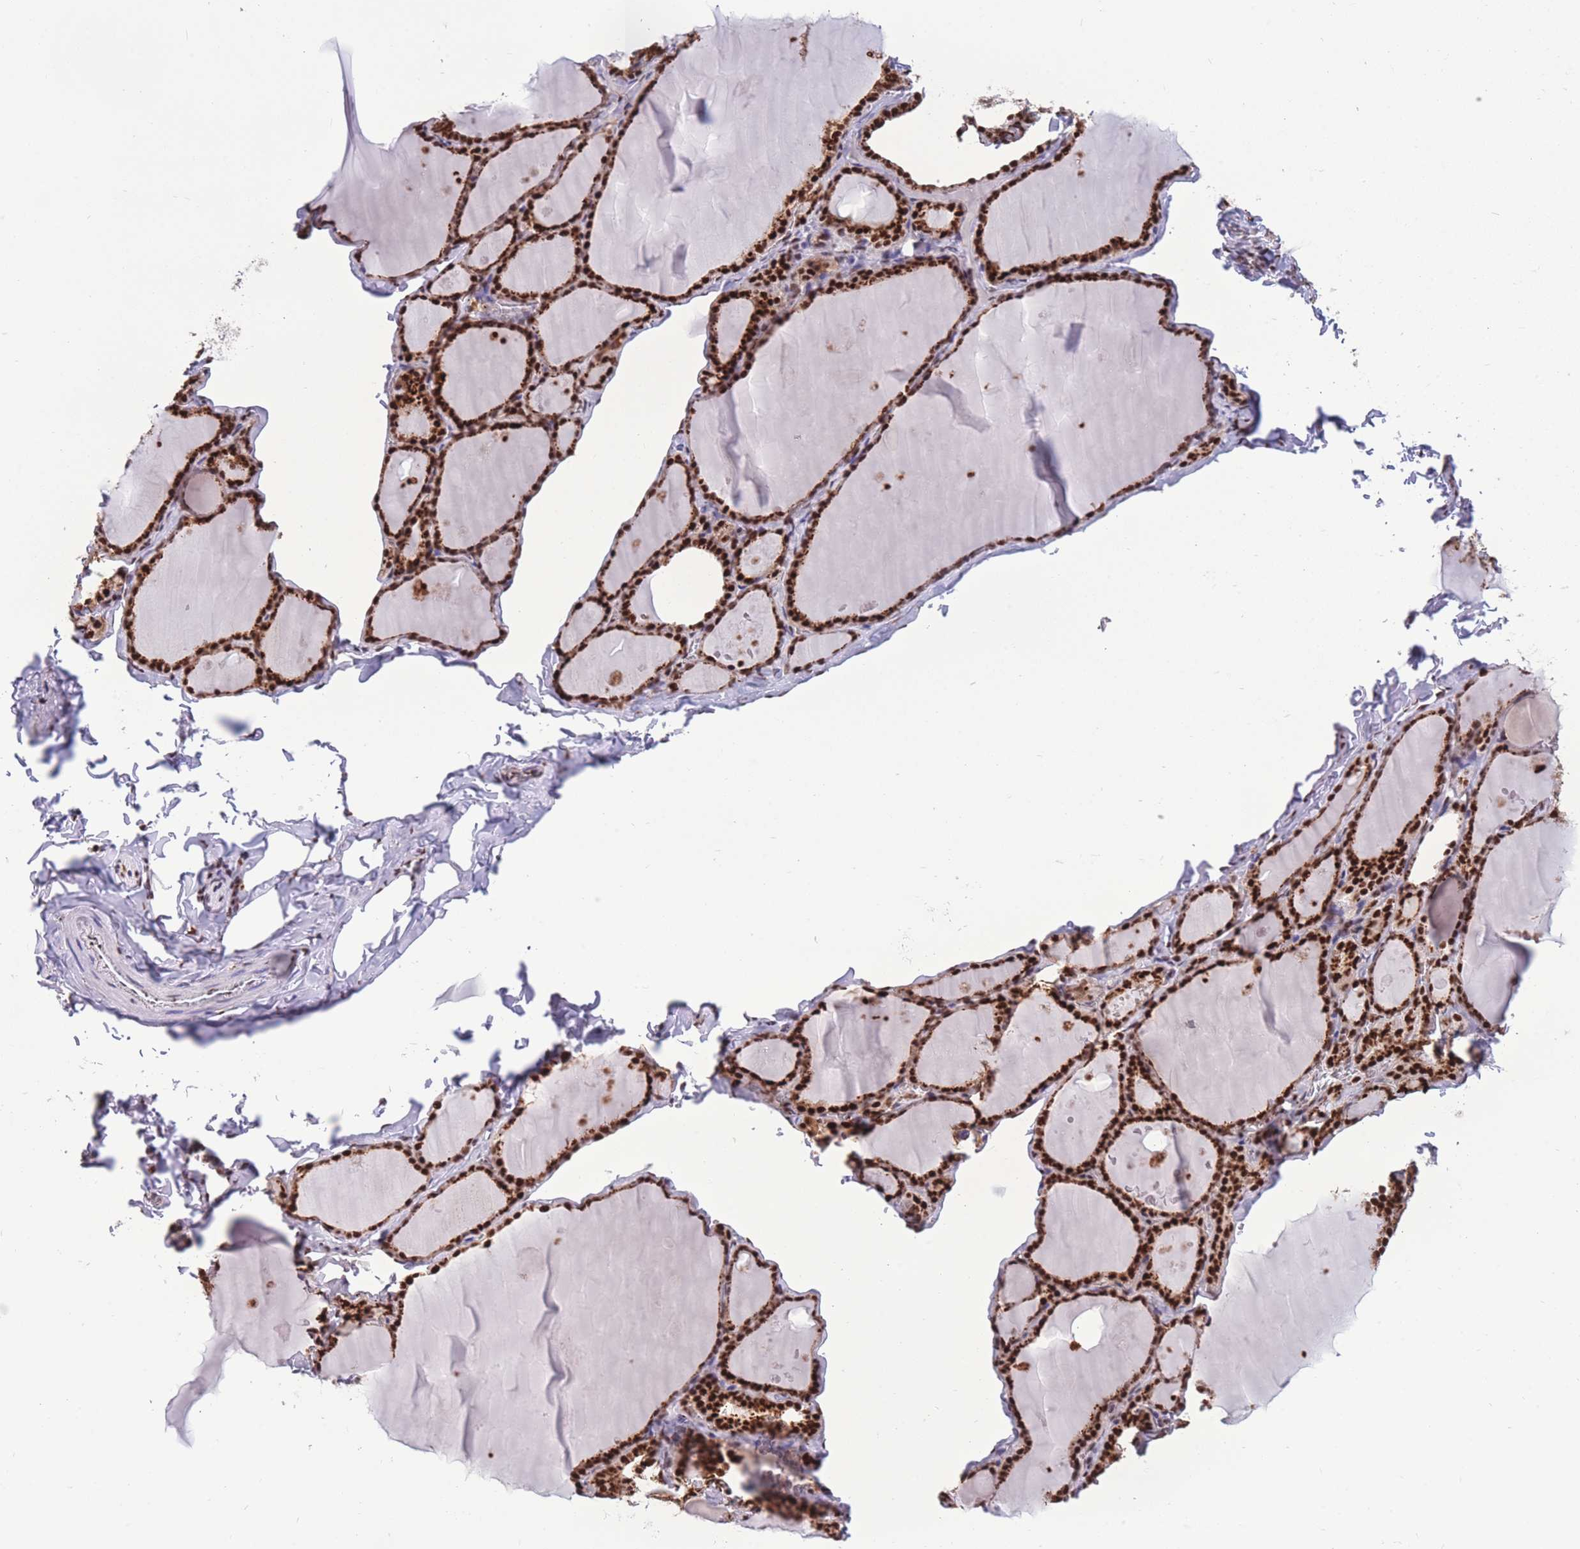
{"staining": {"intensity": "strong", "quantity": ">75%", "location": "cytoplasmic/membranous,nuclear"}, "tissue": "thyroid gland", "cell_type": "Glandular cells", "image_type": "normal", "snomed": [{"axis": "morphology", "description": "Normal tissue, NOS"}, {"axis": "topography", "description": "Thyroid gland"}], "caption": "DAB (3,3'-diaminobenzidine) immunohistochemical staining of unremarkable human thyroid gland shows strong cytoplasmic/membranous,nuclear protein positivity in approximately >75% of glandular cells. Using DAB (3,3'-diaminobenzidine) (brown) and hematoxylin (blue) stains, captured at high magnification using brightfield microscopy.", "gene": "PRPF19", "patient": {"sex": "male", "age": 56}}